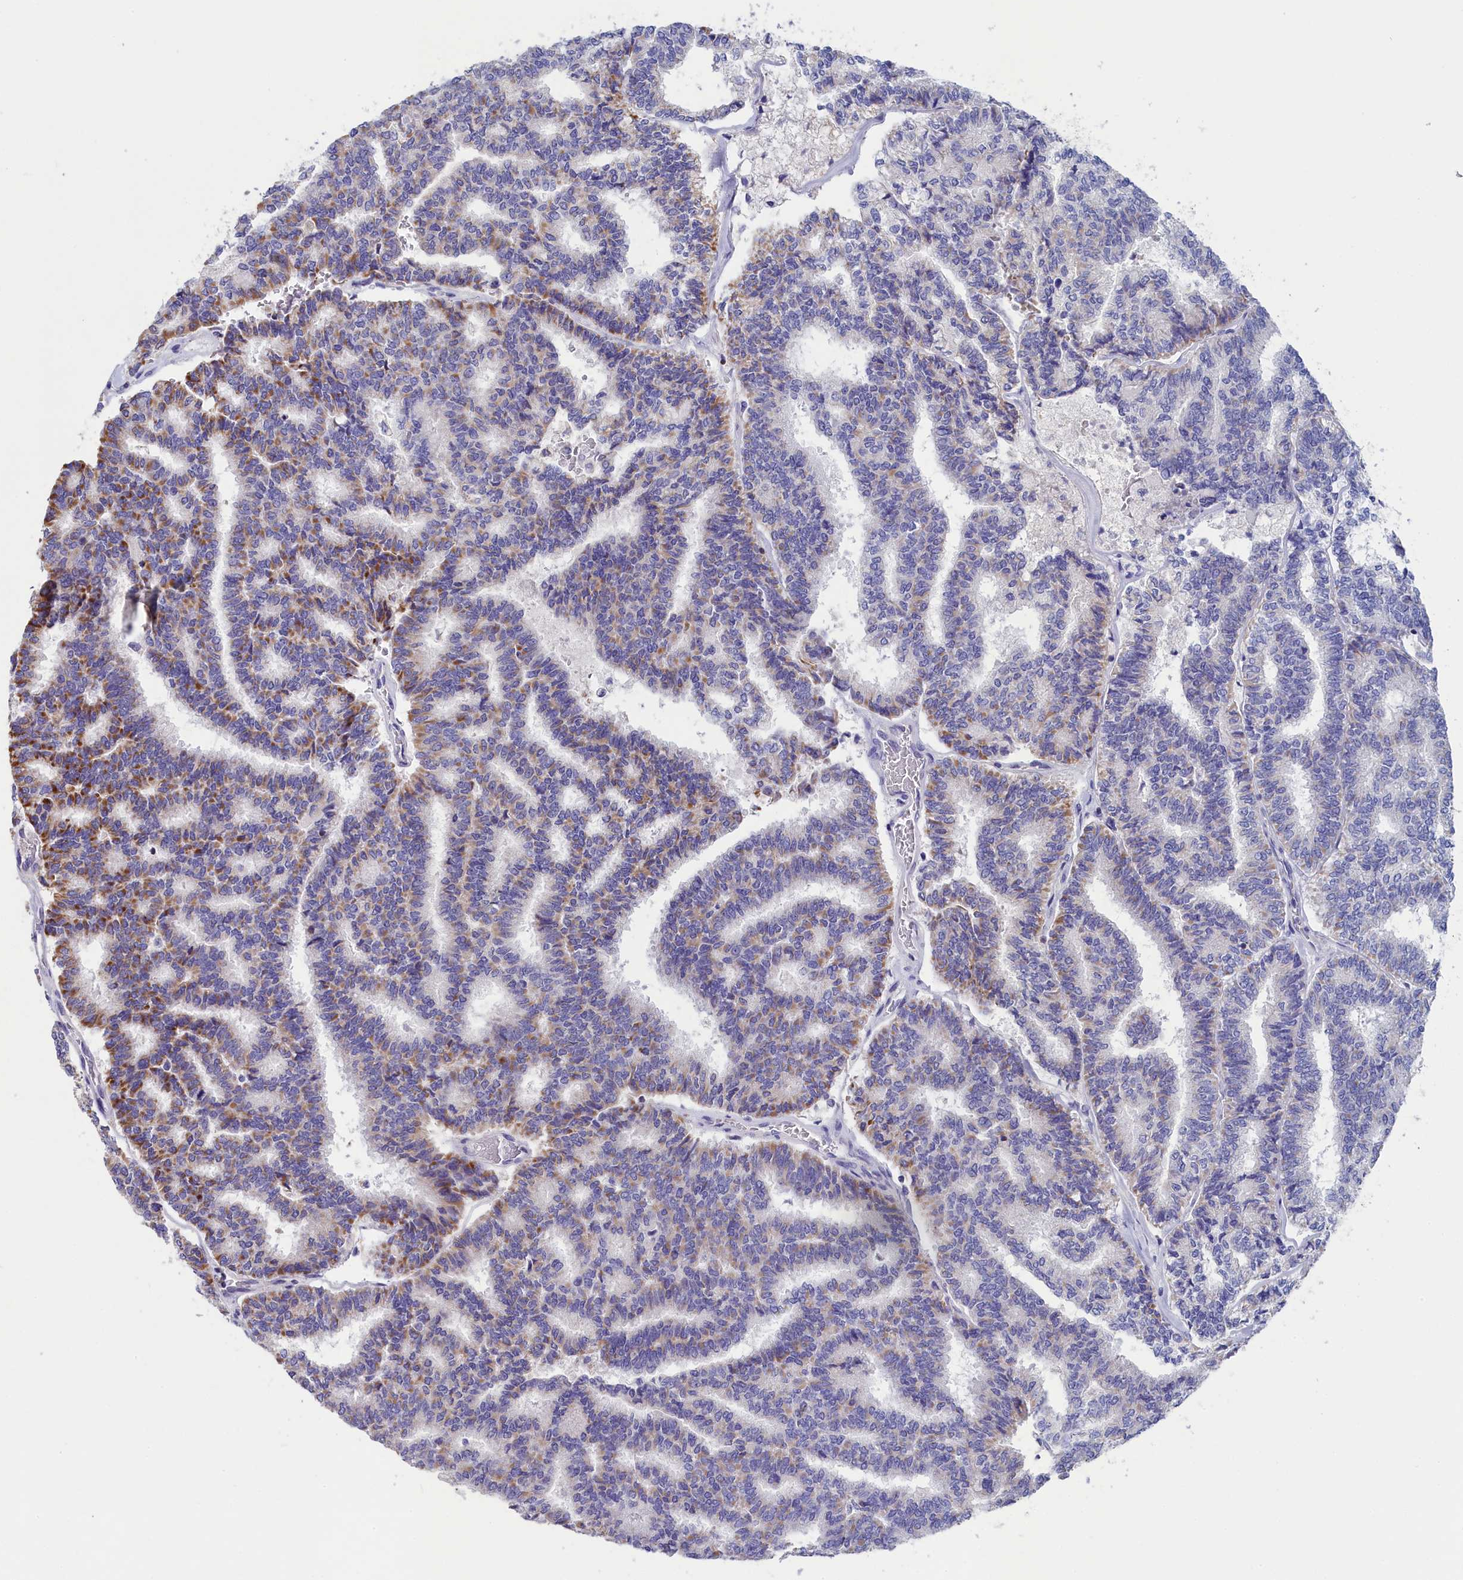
{"staining": {"intensity": "moderate", "quantity": "<25%", "location": "cytoplasmic/membranous"}, "tissue": "thyroid cancer", "cell_type": "Tumor cells", "image_type": "cancer", "snomed": [{"axis": "morphology", "description": "Papillary adenocarcinoma, NOS"}, {"axis": "topography", "description": "Thyroid gland"}], "caption": "Tumor cells reveal low levels of moderate cytoplasmic/membranous positivity in approximately <25% of cells in thyroid cancer.", "gene": "PRDM12", "patient": {"sex": "female", "age": 35}}